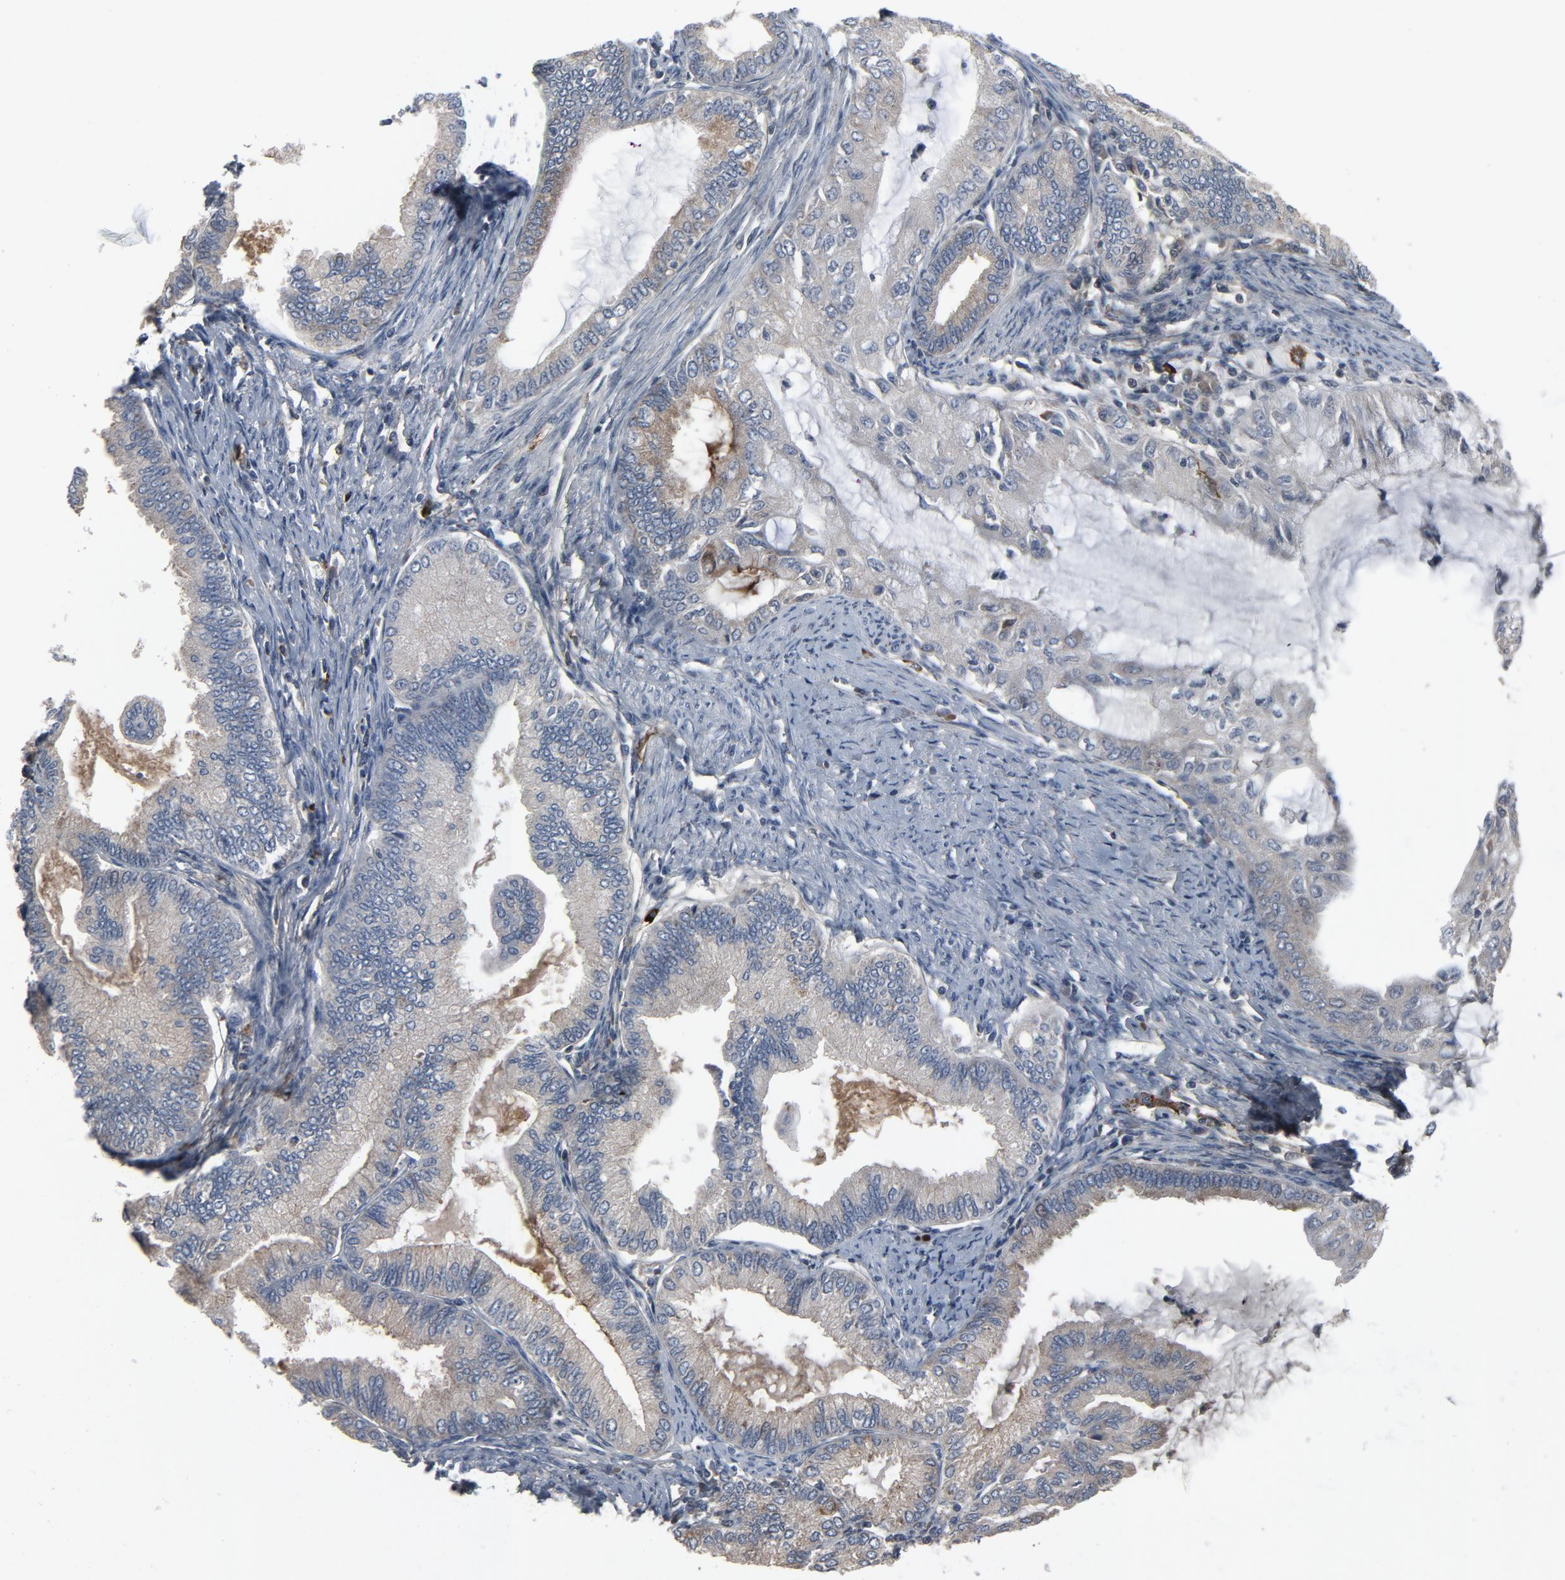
{"staining": {"intensity": "negative", "quantity": "none", "location": "none"}, "tissue": "endometrial cancer", "cell_type": "Tumor cells", "image_type": "cancer", "snomed": [{"axis": "morphology", "description": "Adenocarcinoma, NOS"}, {"axis": "topography", "description": "Endometrium"}], "caption": "Endometrial adenocarcinoma was stained to show a protein in brown. There is no significant staining in tumor cells.", "gene": "PDZD4", "patient": {"sex": "female", "age": 86}}